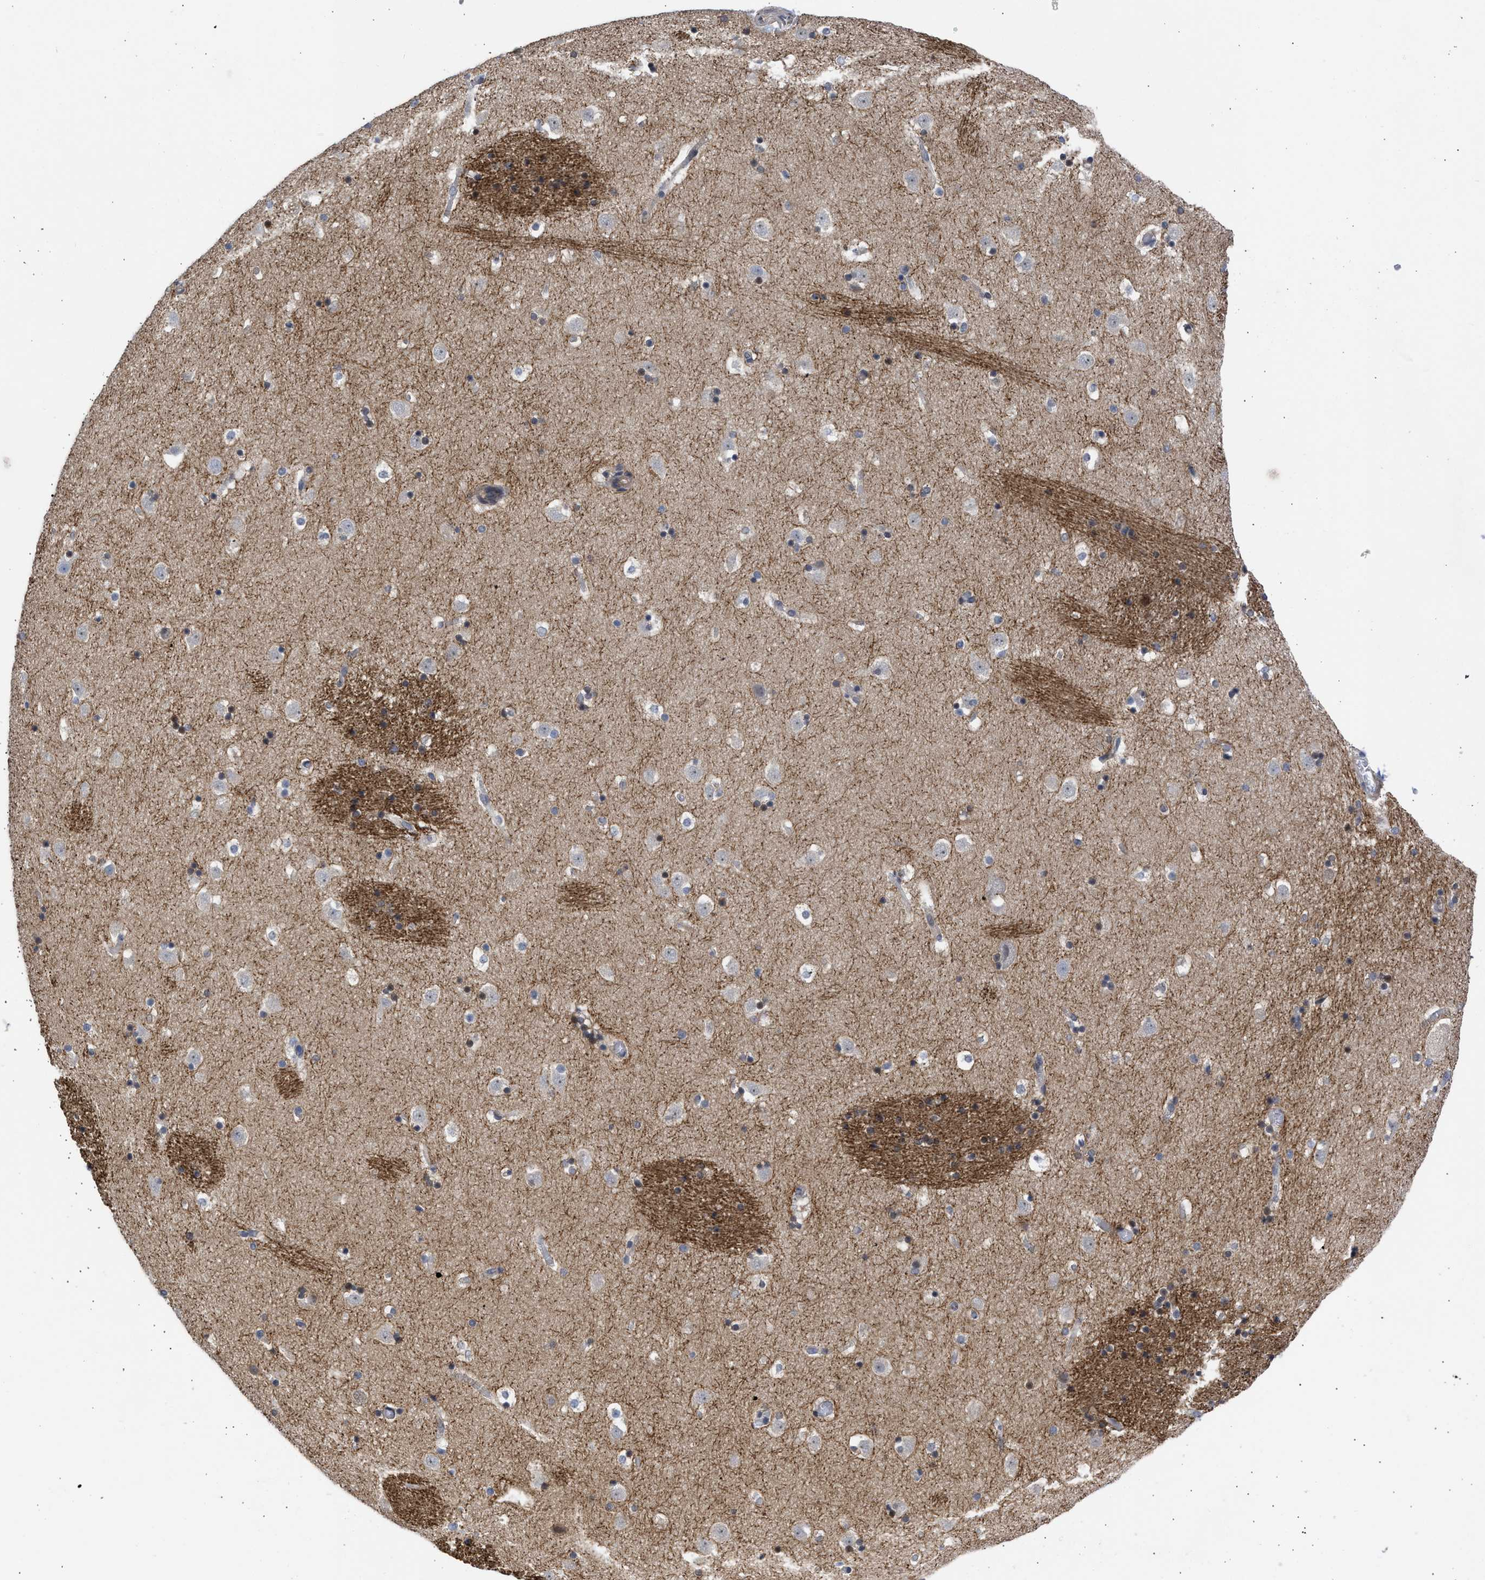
{"staining": {"intensity": "moderate", "quantity": "<25%", "location": "cytoplasmic/membranous"}, "tissue": "caudate", "cell_type": "Glial cells", "image_type": "normal", "snomed": [{"axis": "morphology", "description": "Normal tissue, NOS"}, {"axis": "topography", "description": "Lateral ventricle wall"}], "caption": "Caudate stained with immunohistochemistry (IHC) demonstrates moderate cytoplasmic/membranous positivity in approximately <25% of glial cells. The staining was performed using DAB (3,3'-diaminobenzidine) to visualize the protein expression in brown, while the nuclei were stained in blue with hematoxylin (Magnification: 20x).", "gene": "THRA", "patient": {"sex": "male", "age": 45}}